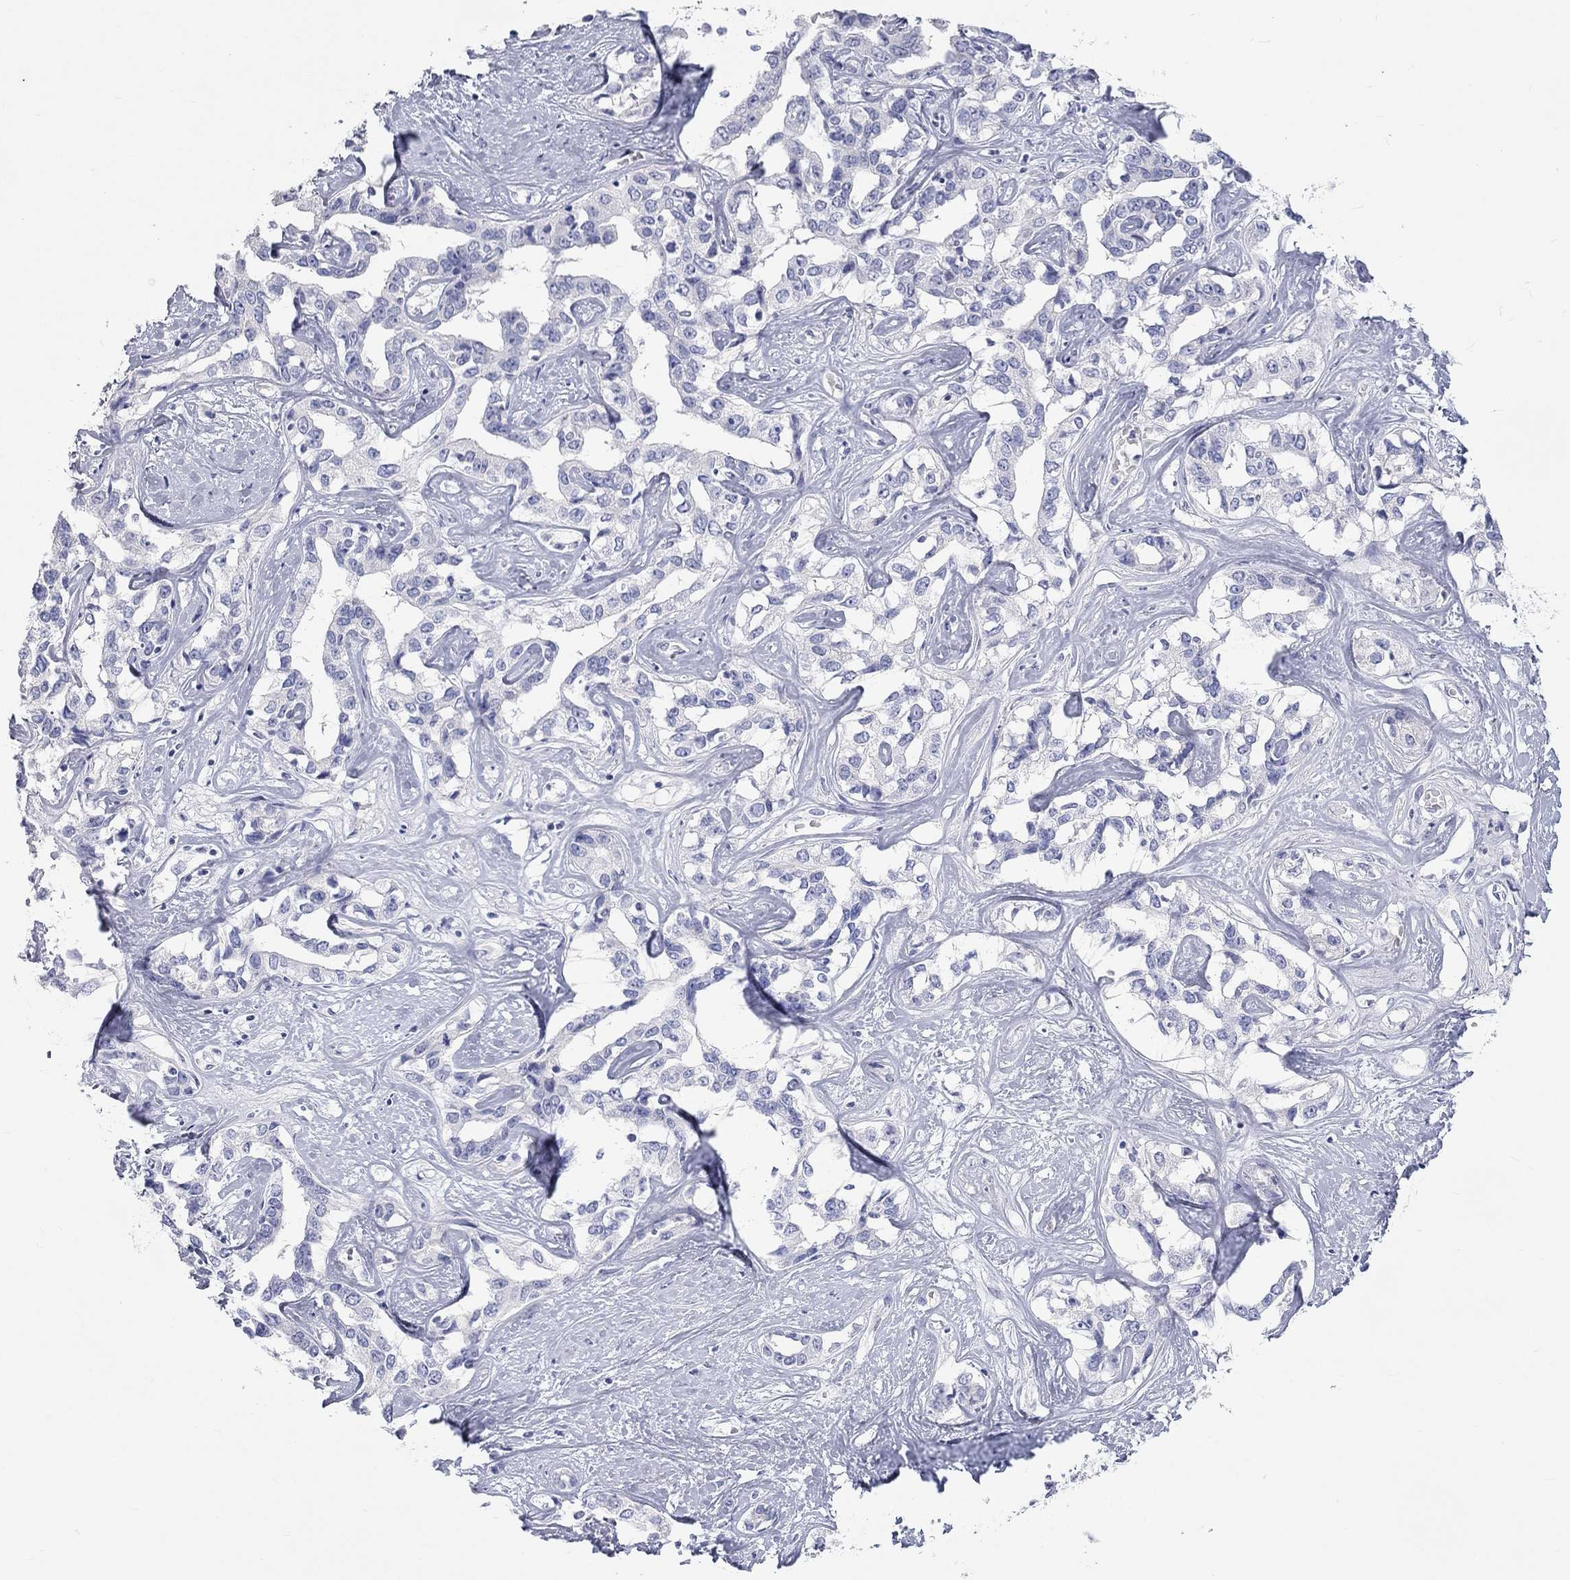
{"staining": {"intensity": "negative", "quantity": "none", "location": "none"}, "tissue": "liver cancer", "cell_type": "Tumor cells", "image_type": "cancer", "snomed": [{"axis": "morphology", "description": "Cholangiocarcinoma"}, {"axis": "topography", "description": "Liver"}], "caption": "A histopathology image of human liver cancer is negative for staining in tumor cells.", "gene": "PCDHGC5", "patient": {"sex": "male", "age": 59}}